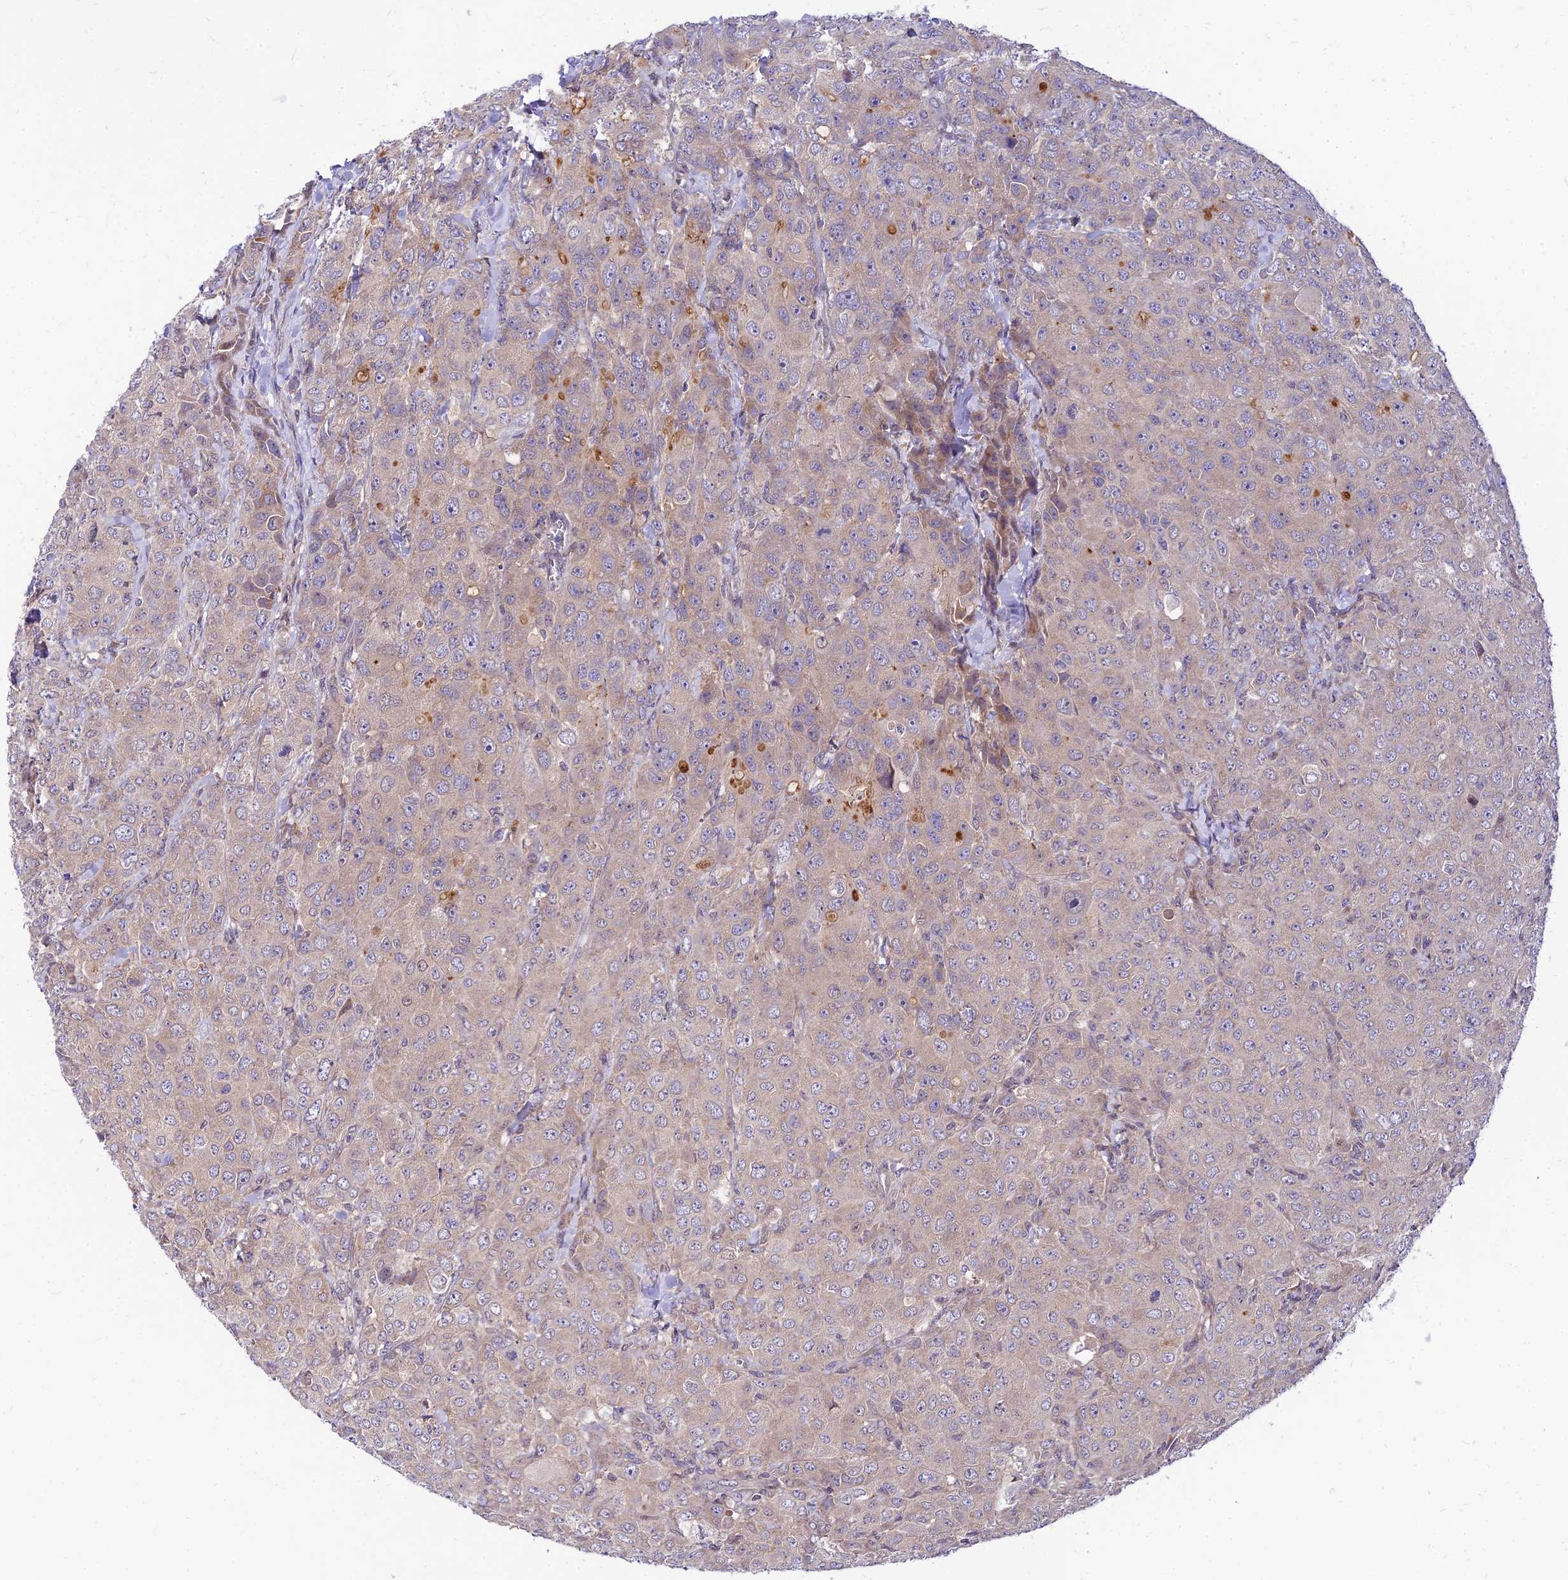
{"staining": {"intensity": "moderate", "quantity": "<25%", "location": "cytoplasmic/membranous"}, "tissue": "breast cancer", "cell_type": "Tumor cells", "image_type": "cancer", "snomed": [{"axis": "morphology", "description": "Duct carcinoma"}, {"axis": "topography", "description": "Breast"}], "caption": "Breast intraductal carcinoma stained for a protein (brown) shows moderate cytoplasmic/membranous positive positivity in about <25% of tumor cells.", "gene": "C6orf132", "patient": {"sex": "female", "age": 43}}